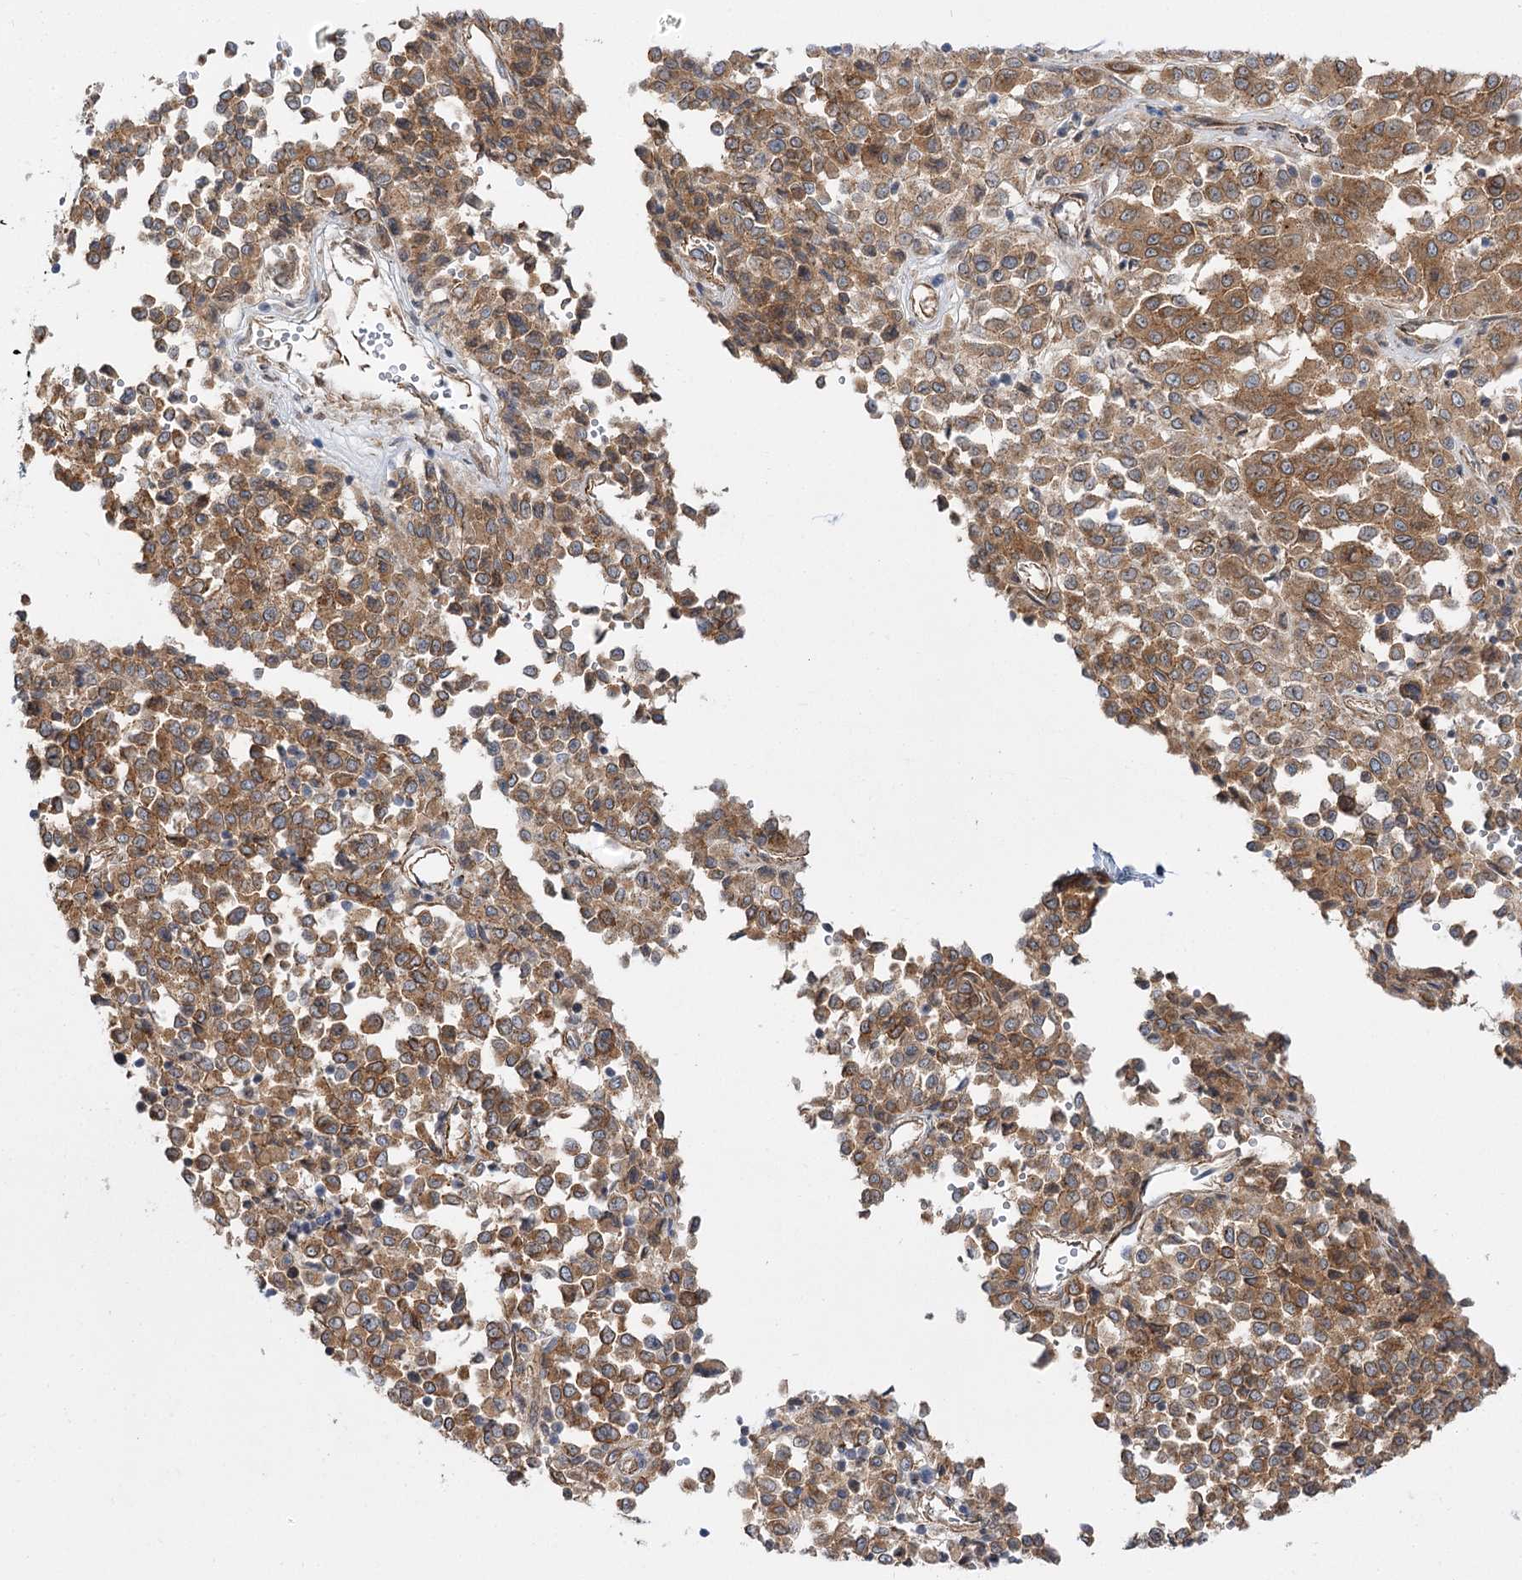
{"staining": {"intensity": "moderate", "quantity": ">75%", "location": "cytoplasmic/membranous"}, "tissue": "melanoma", "cell_type": "Tumor cells", "image_type": "cancer", "snomed": [{"axis": "morphology", "description": "Malignant melanoma, Metastatic site"}, {"axis": "topography", "description": "Pancreas"}], "caption": "Immunohistochemistry (IHC) (DAB (3,3'-diaminobenzidine)) staining of human melanoma demonstrates moderate cytoplasmic/membranous protein staining in approximately >75% of tumor cells. Using DAB (brown) and hematoxylin (blue) stains, captured at high magnification using brightfield microscopy.", "gene": "SH3BP5L", "patient": {"sex": "female", "age": 30}}